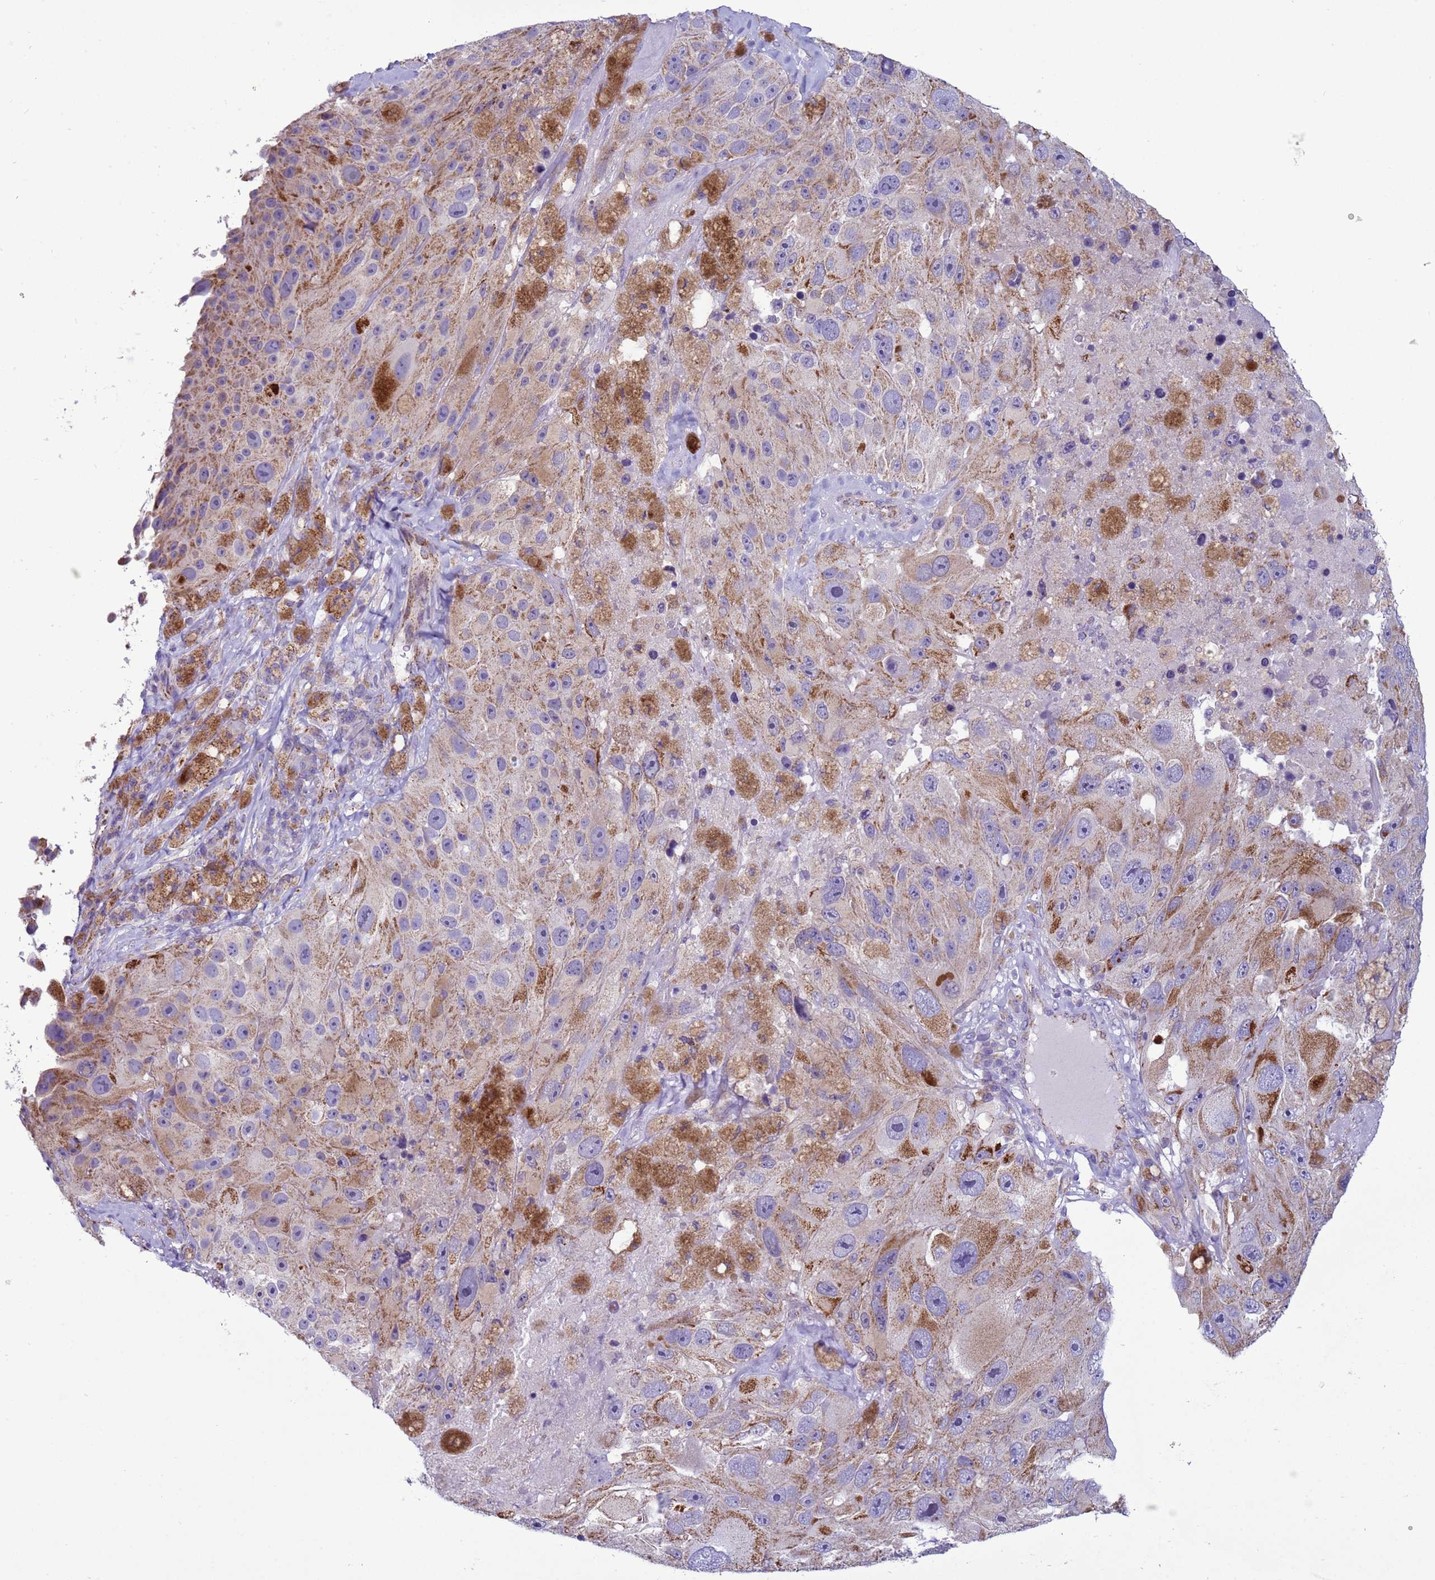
{"staining": {"intensity": "moderate", "quantity": "<25%", "location": "cytoplasmic/membranous"}, "tissue": "melanoma", "cell_type": "Tumor cells", "image_type": "cancer", "snomed": [{"axis": "morphology", "description": "Malignant melanoma, Metastatic site"}, {"axis": "topography", "description": "Lymph node"}], "caption": "The histopathology image demonstrates a brown stain indicating the presence of a protein in the cytoplasmic/membranous of tumor cells in malignant melanoma (metastatic site).", "gene": "NCALD", "patient": {"sex": "male", "age": 62}}